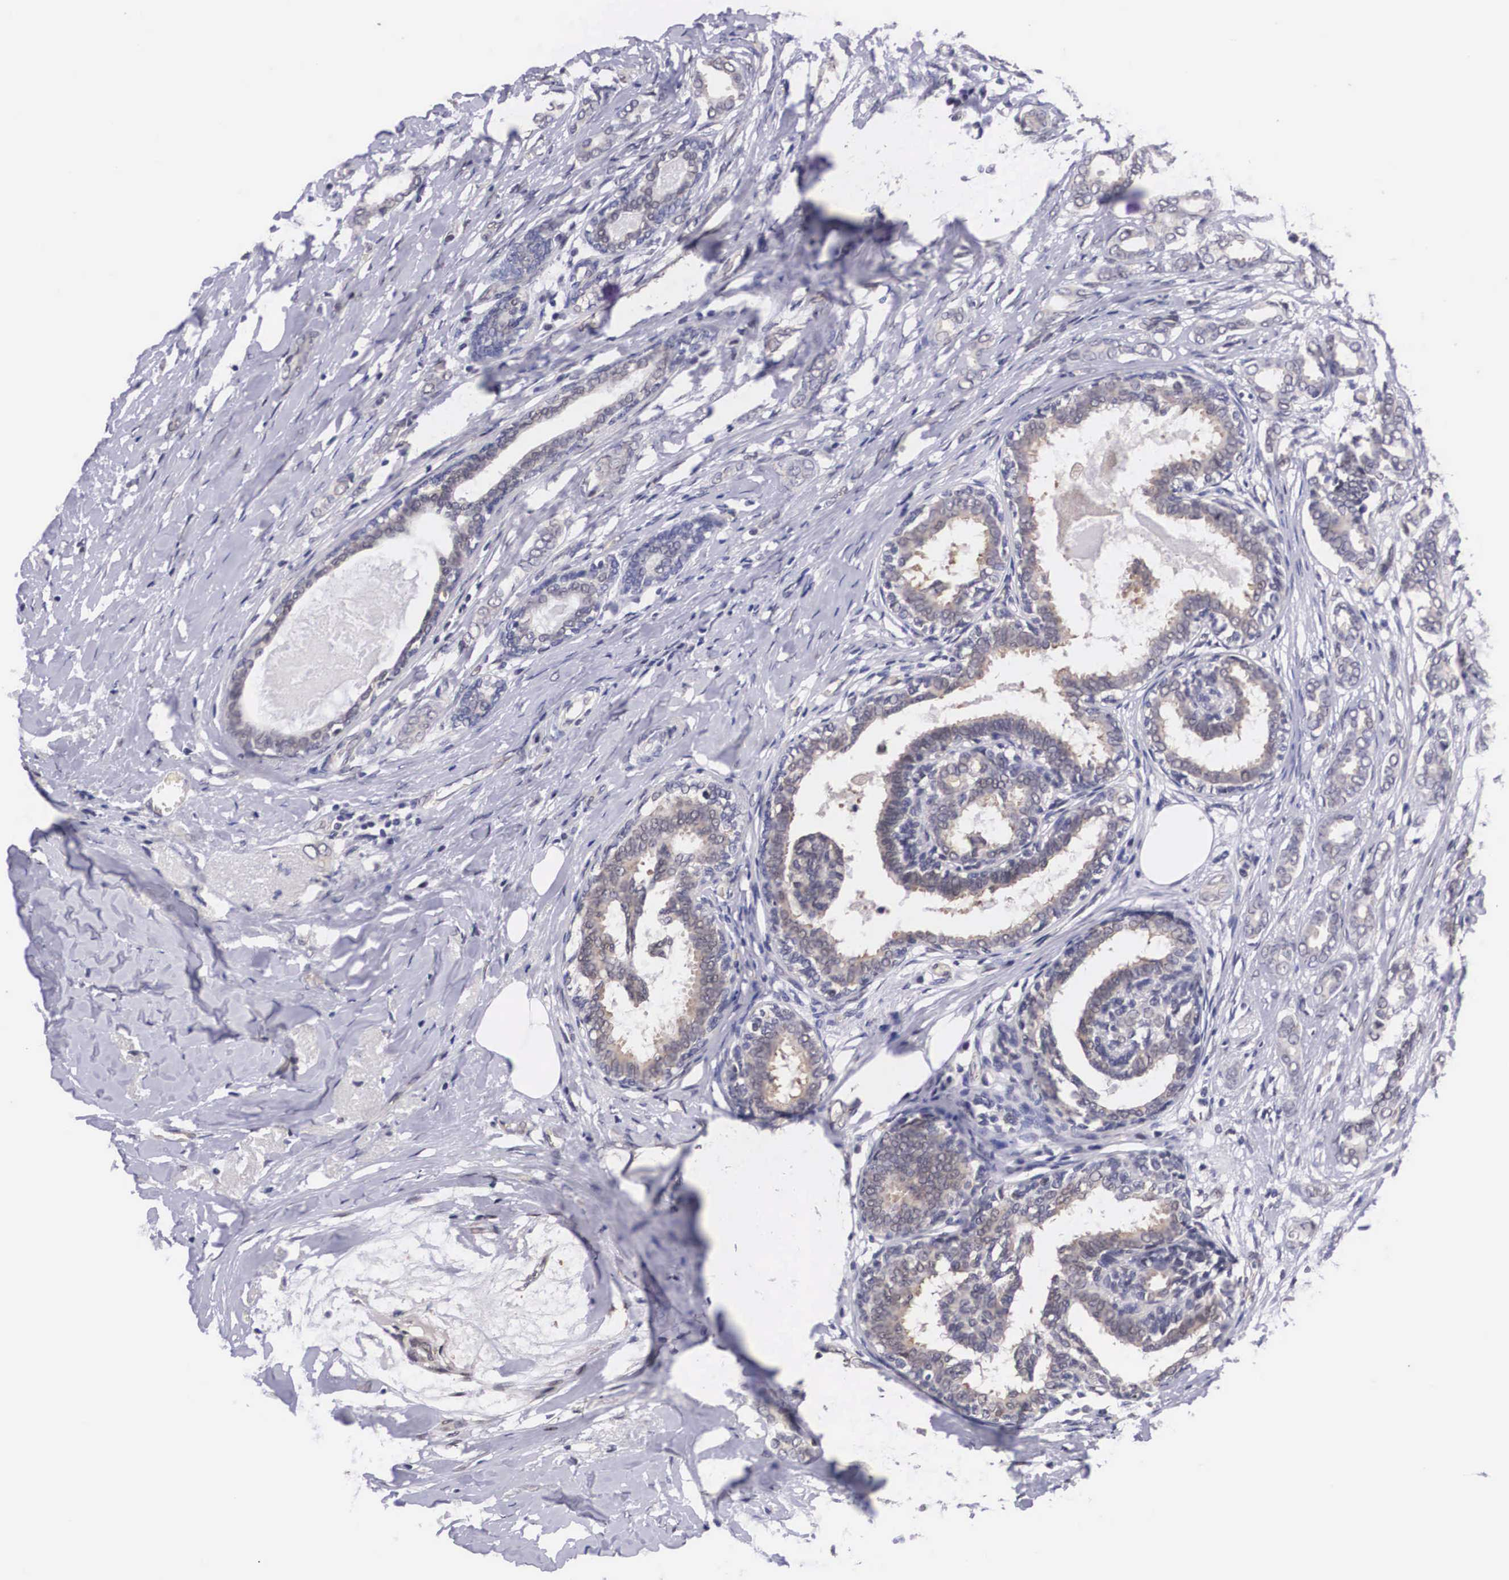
{"staining": {"intensity": "weak", "quantity": "<25%", "location": "cytoplasmic/membranous"}, "tissue": "breast cancer", "cell_type": "Tumor cells", "image_type": "cancer", "snomed": [{"axis": "morphology", "description": "Duct carcinoma"}, {"axis": "topography", "description": "Breast"}], "caption": "Tumor cells are negative for protein expression in human breast cancer.", "gene": "OTX2", "patient": {"sex": "female", "age": 50}}